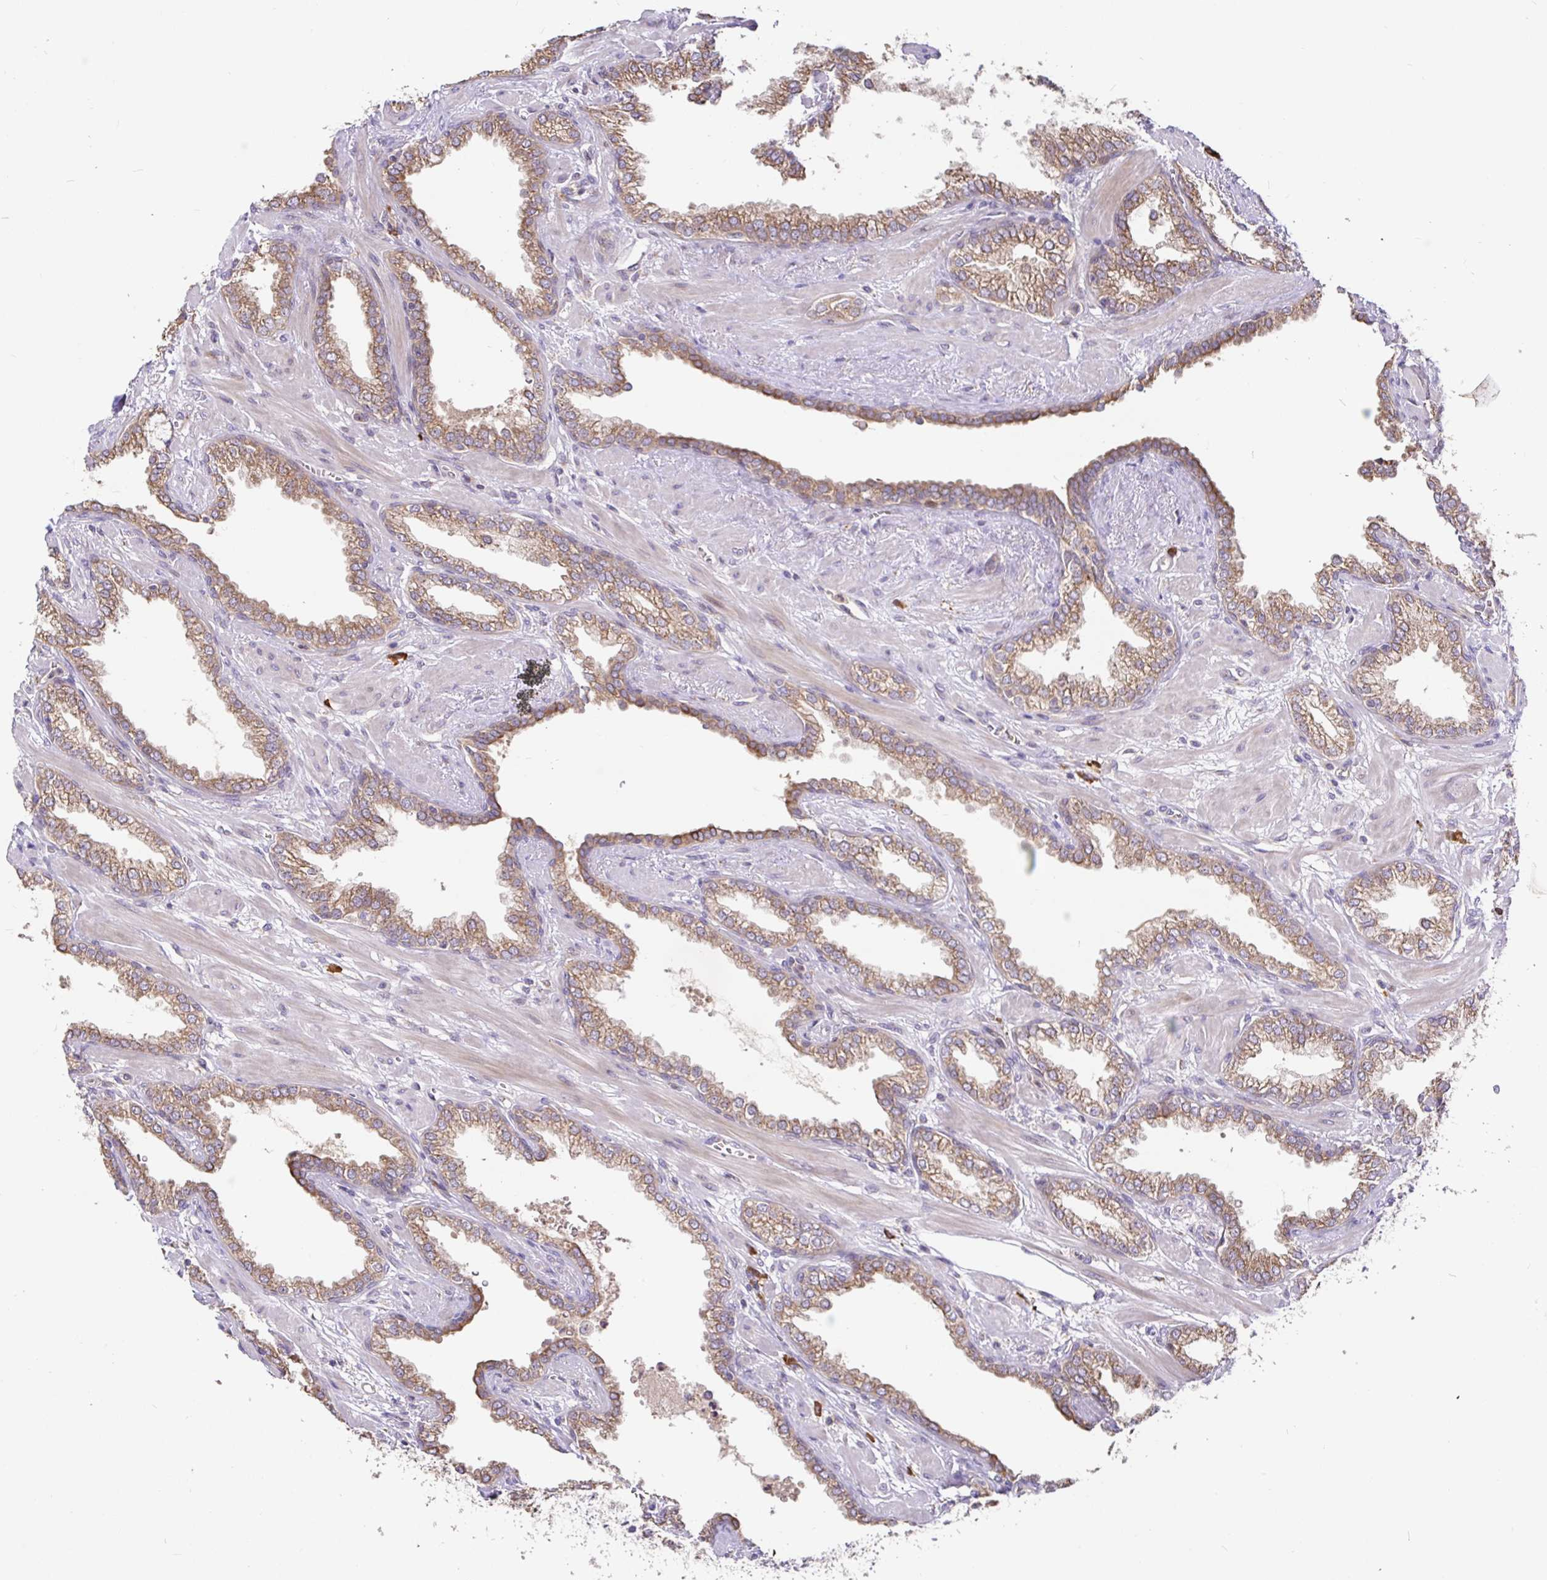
{"staining": {"intensity": "moderate", "quantity": ">75%", "location": "cytoplasmic/membranous"}, "tissue": "prostate cancer", "cell_type": "Tumor cells", "image_type": "cancer", "snomed": [{"axis": "morphology", "description": "Adenocarcinoma, High grade"}, {"axis": "topography", "description": "Prostate"}], "caption": "There is medium levels of moderate cytoplasmic/membranous expression in tumor cells of prostate cancer (adenocarcinoma (high-grade)), as demonstrated by immunohistochemical staining (brown color).", "gene": "ELP1", "patient": {"sex": "male", "age": 60}}